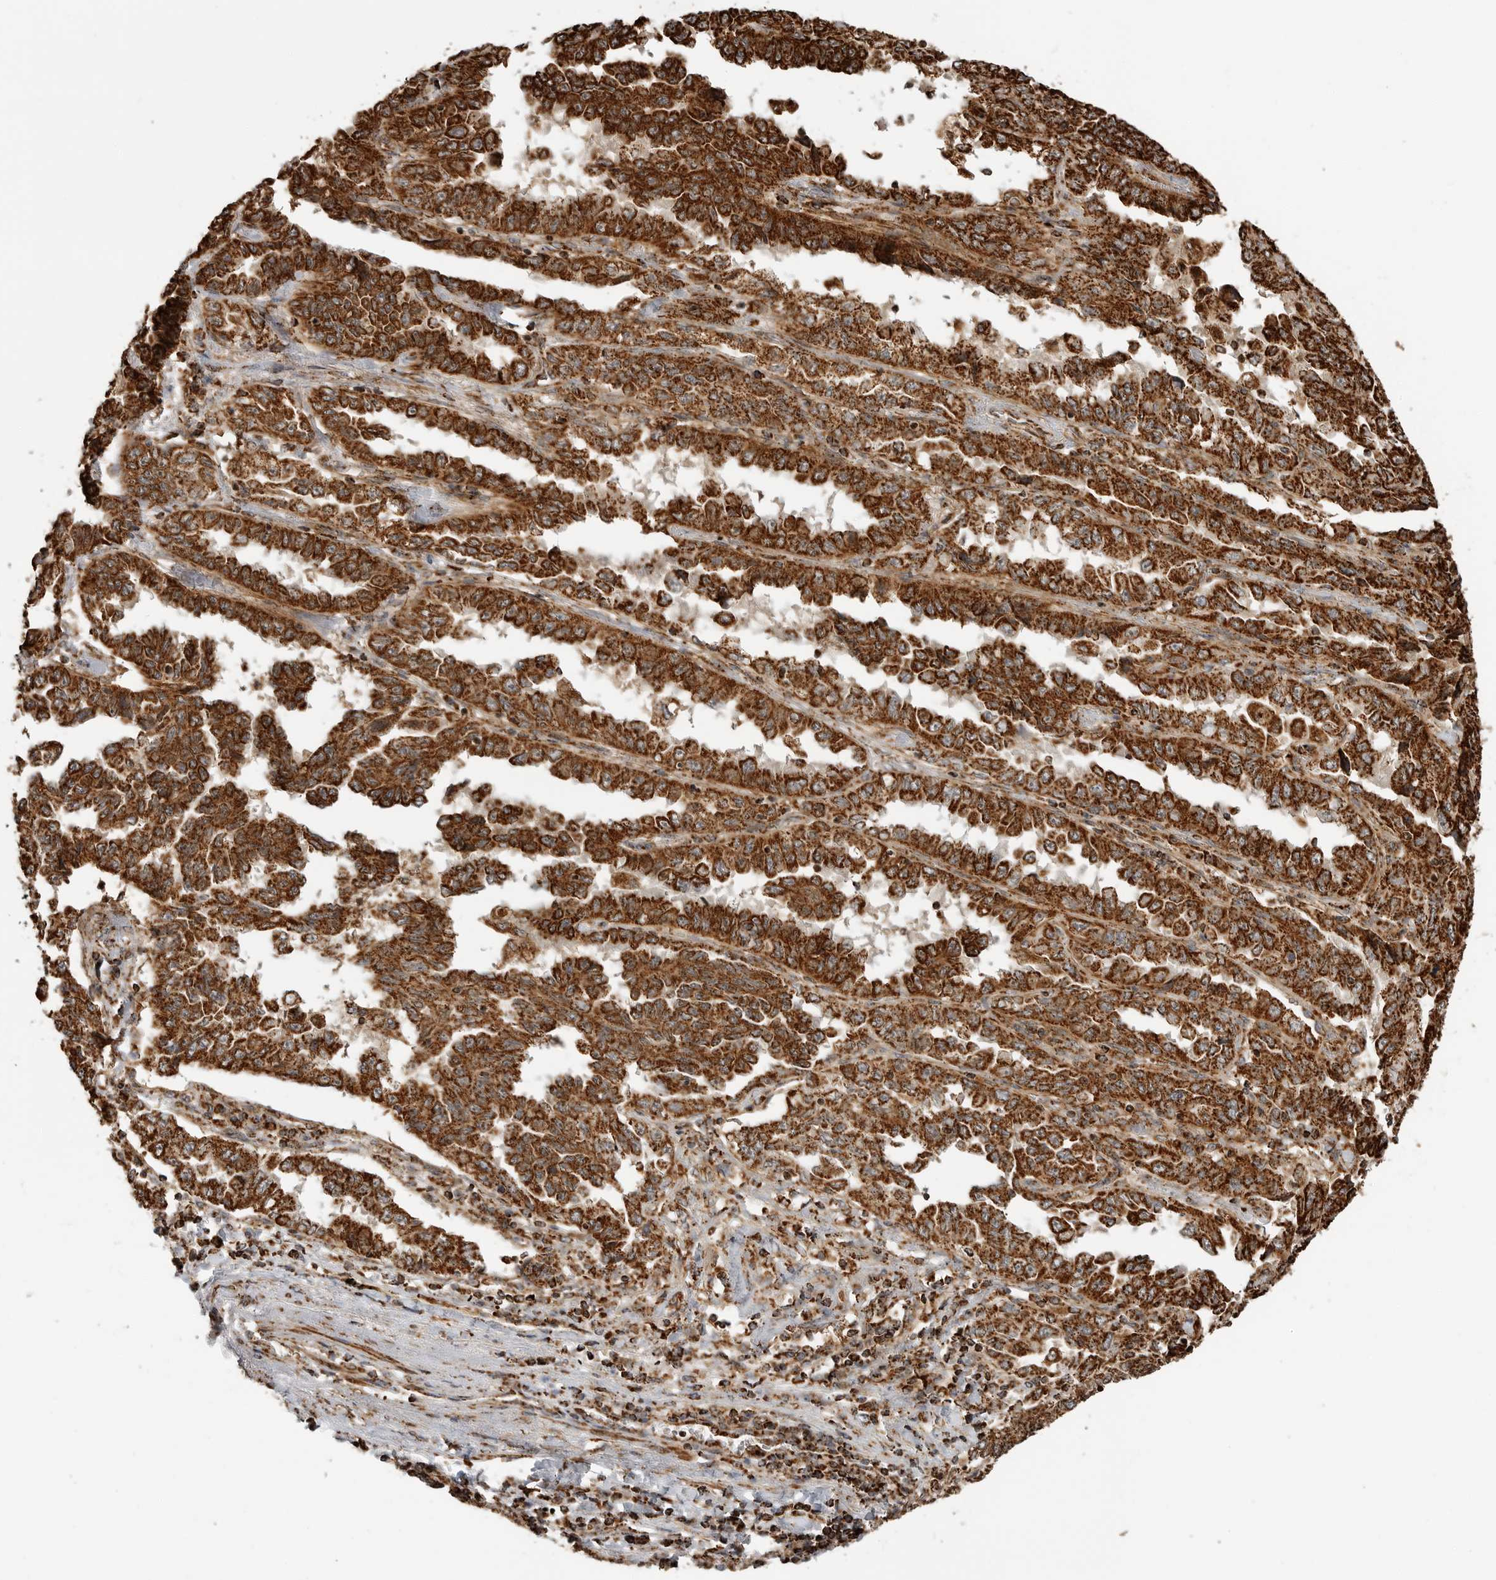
{"staining": {"intensity": "strong", "quantity": ">75%", "location": "cytoplasmic/membranous"}, "tissue": "lung cancer", "cell_type": "Tumor cells", "image_type": "cancer", "snomed": [{"axis": "morphology", "description": "Adenocarcinoma, NOS"}, {"axis": "topography", "description": "Lung"}], "caption": "Immunohistochemistry (IHC) photomicrograph of neoplastic tissue: human lung adenocarcinoma stained using immunohistochemistry reveals high levels of strong protein expression localized specifically in the cytoplasmic/membranous of tumor cells, appearing as a cytoplasmic/membranous brown color.", "gene": "BMP2K", "patient": {"sex": "female", "age": 51}}